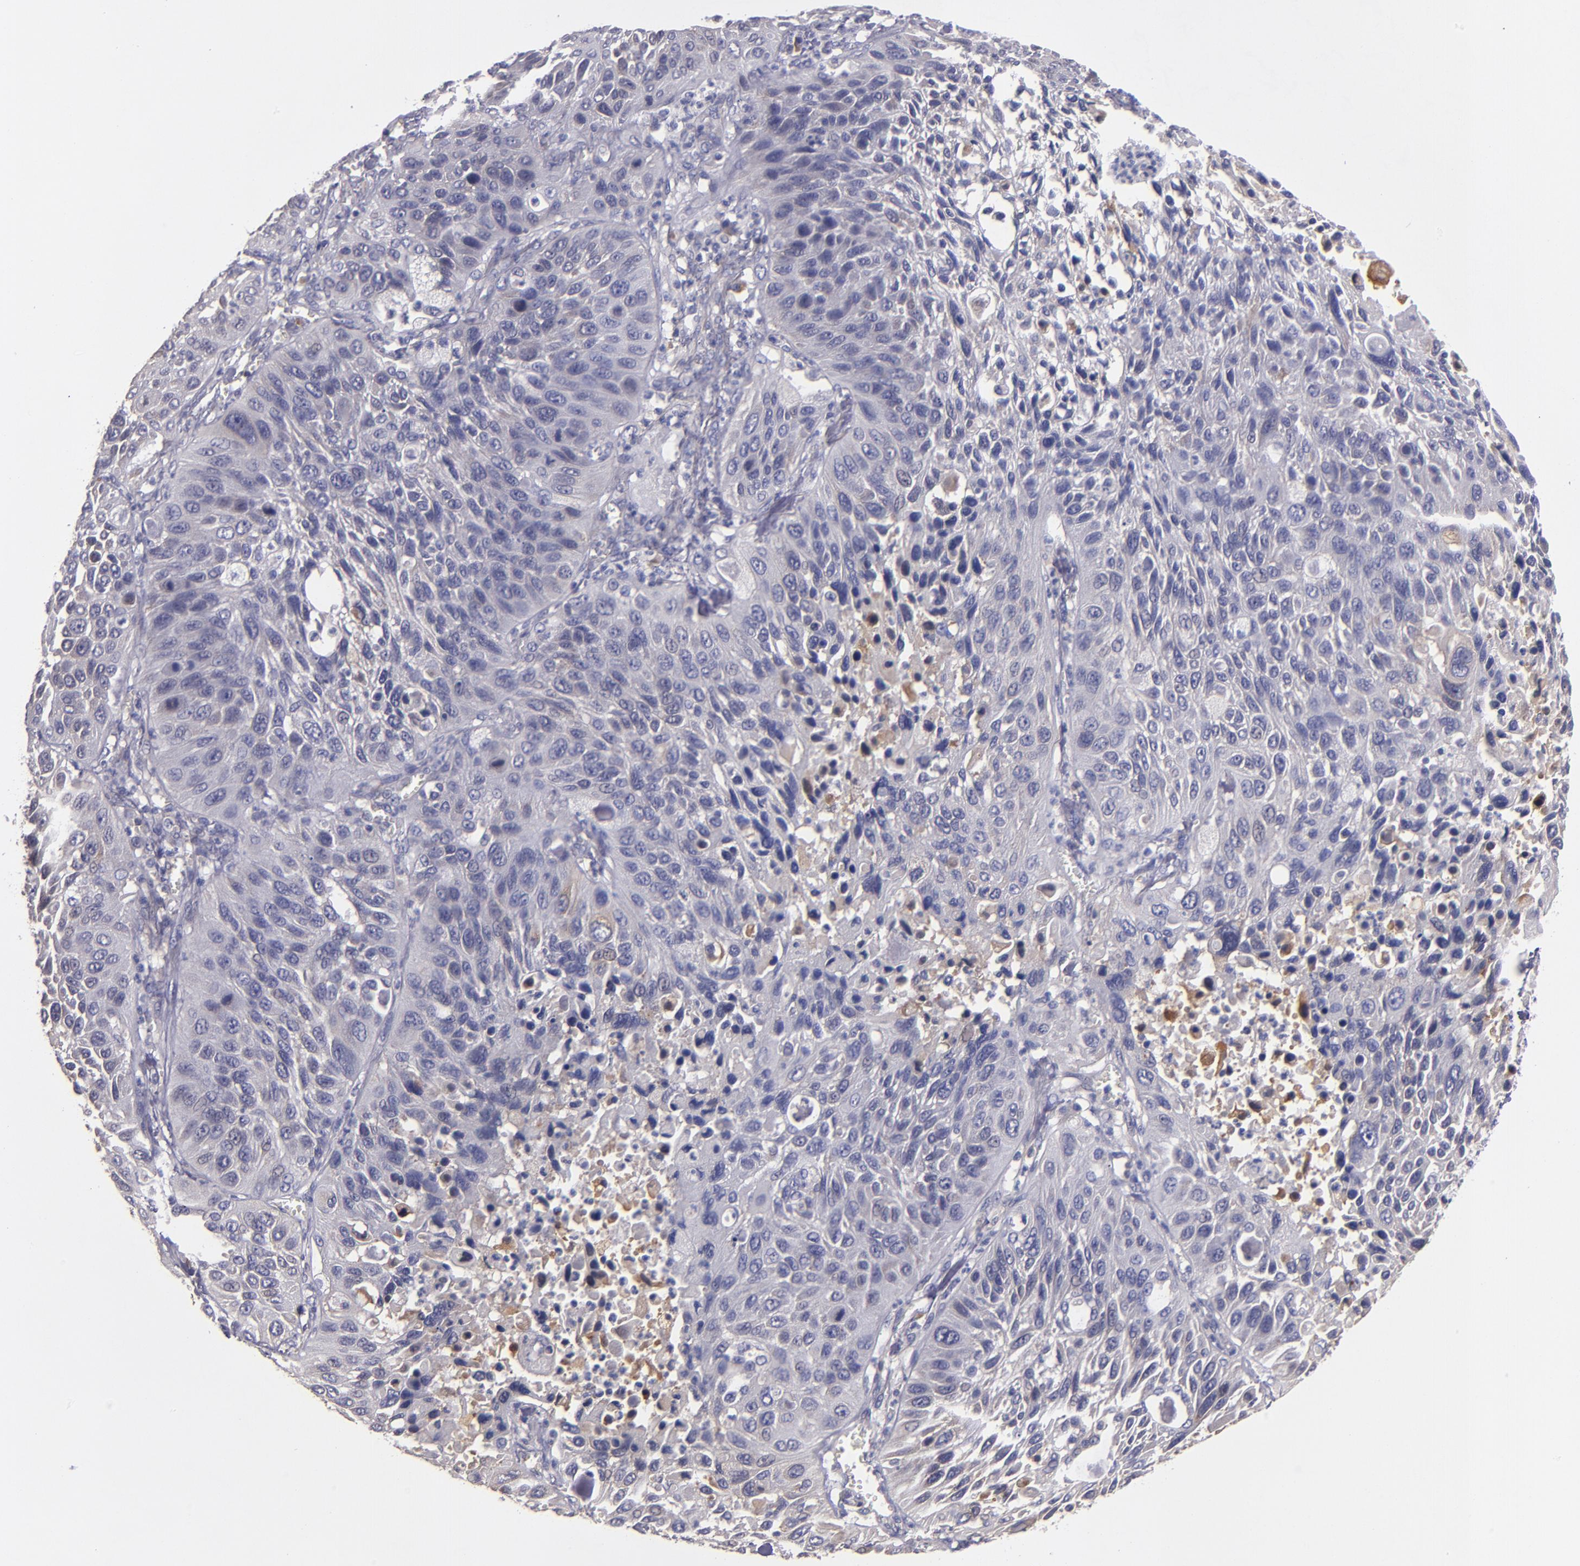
{"staining": {"intensity": "weak", "quantity": "<25%", "location": "cytoplasmic/membranous"}, "tissue": "lung cancer", "cell_type": "Tumor cells", "image_type": "cancer", "snomed": [{"axis": "morphology", "description": "Squamous cell carcinoma, NOS"}, {"axis": "topography", "description": "Lung"}], "caption": "A histopathology image of human squamous cell carcinoma (lung) is negative for staining in tumor cells.", "gene": "CARS1", "patient": {"sex": "female", "age": 76}}